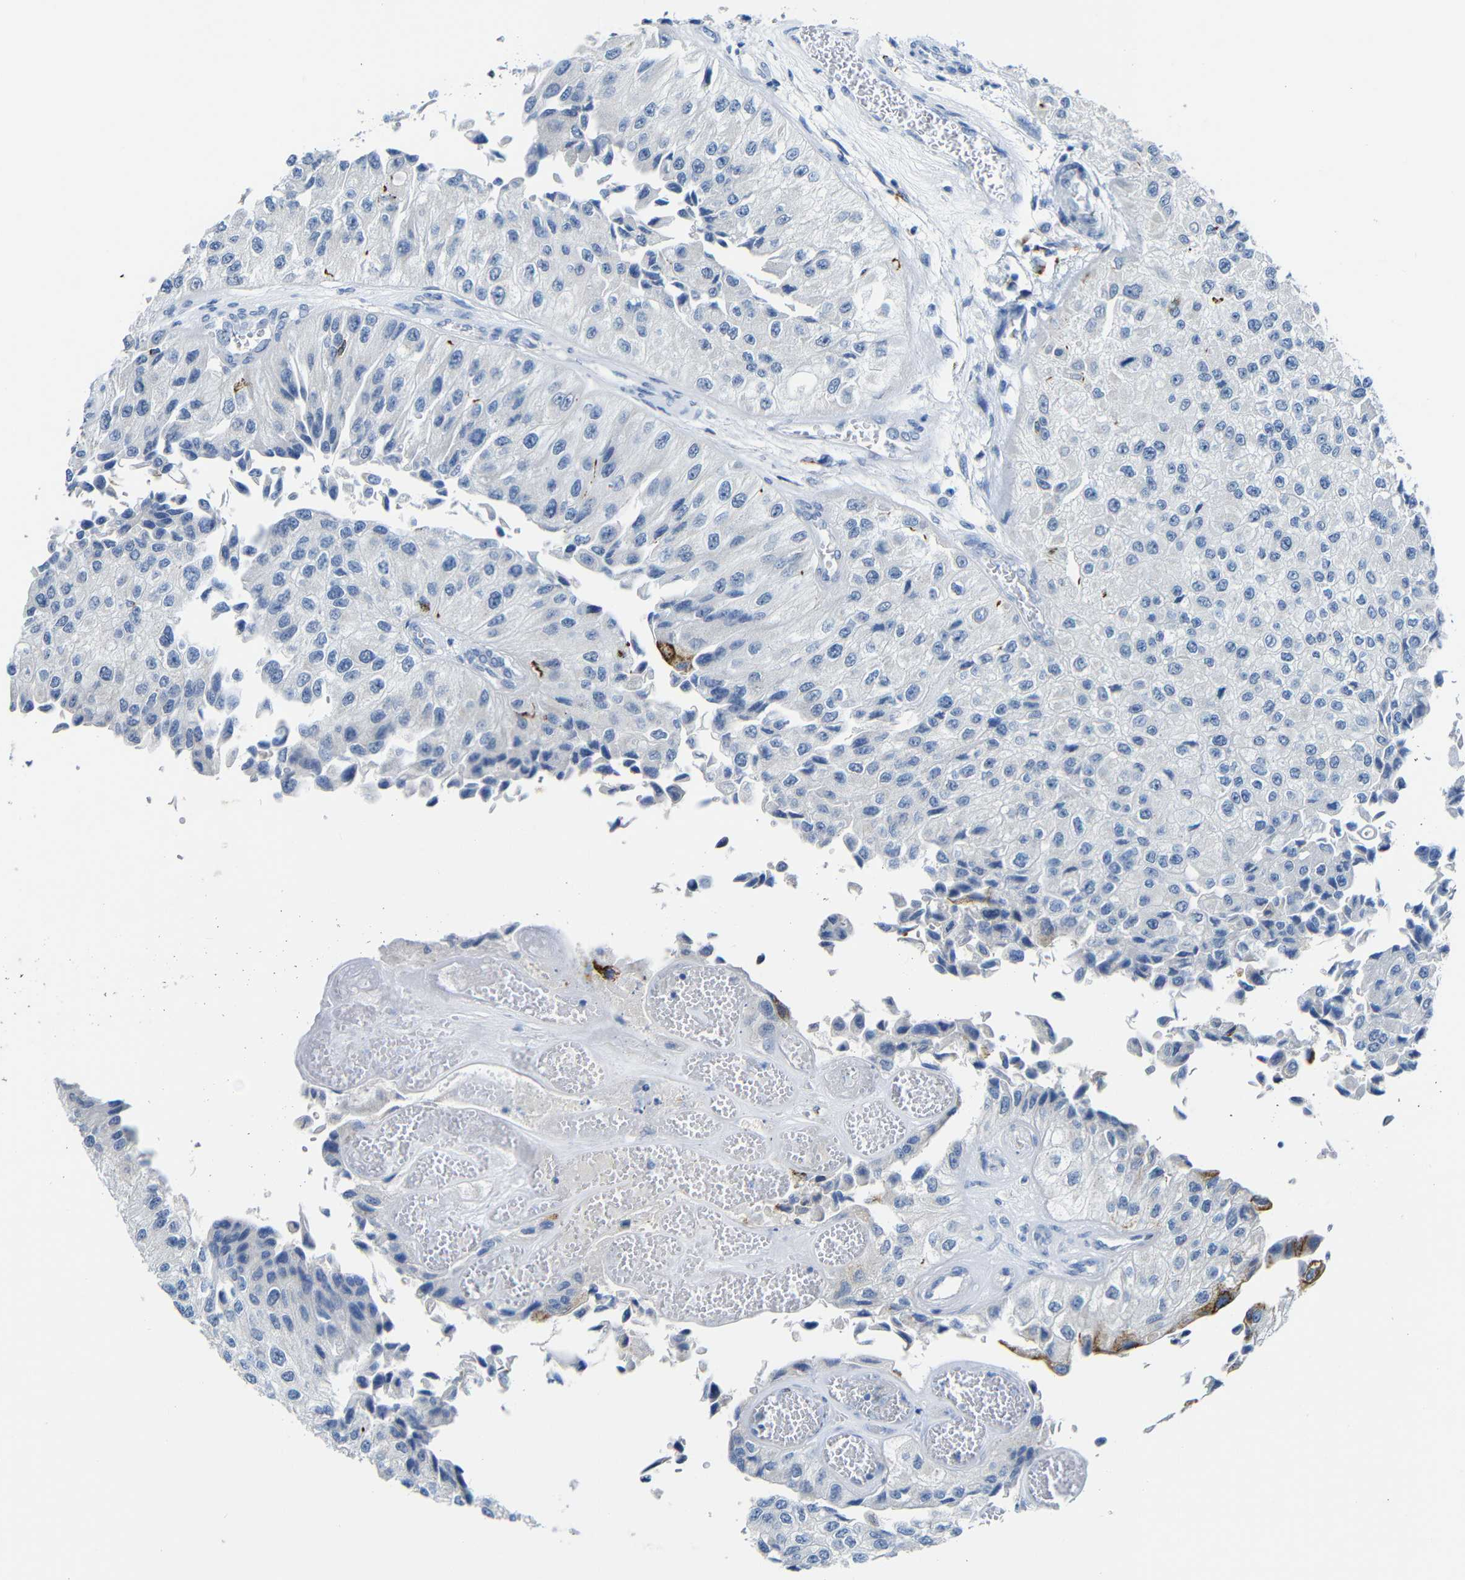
{"staining": {"intensity": "negative", "quantity": "none", "location": "none"}, "tissue": "urothelial cancer", "cell_type": "Tumor cells", "image_type": "cancer", "snomed": [{"axis": "morphology", "description": "Urothelial carcinoma, High grade"}, {"axis": "topography", "description": "Kidney"}, {"axis": "topography", "description": "Urinary bladder"}], "caption": "Immunohistochemistry (IHC) histopathology image of neoplastic tissue: human high-grade urothelial carcinoma stained with DAB shows no significant protein positivity in tumor cells.", "gene": "C15orf48", "patient": {"sex": "male", "age": 77}}